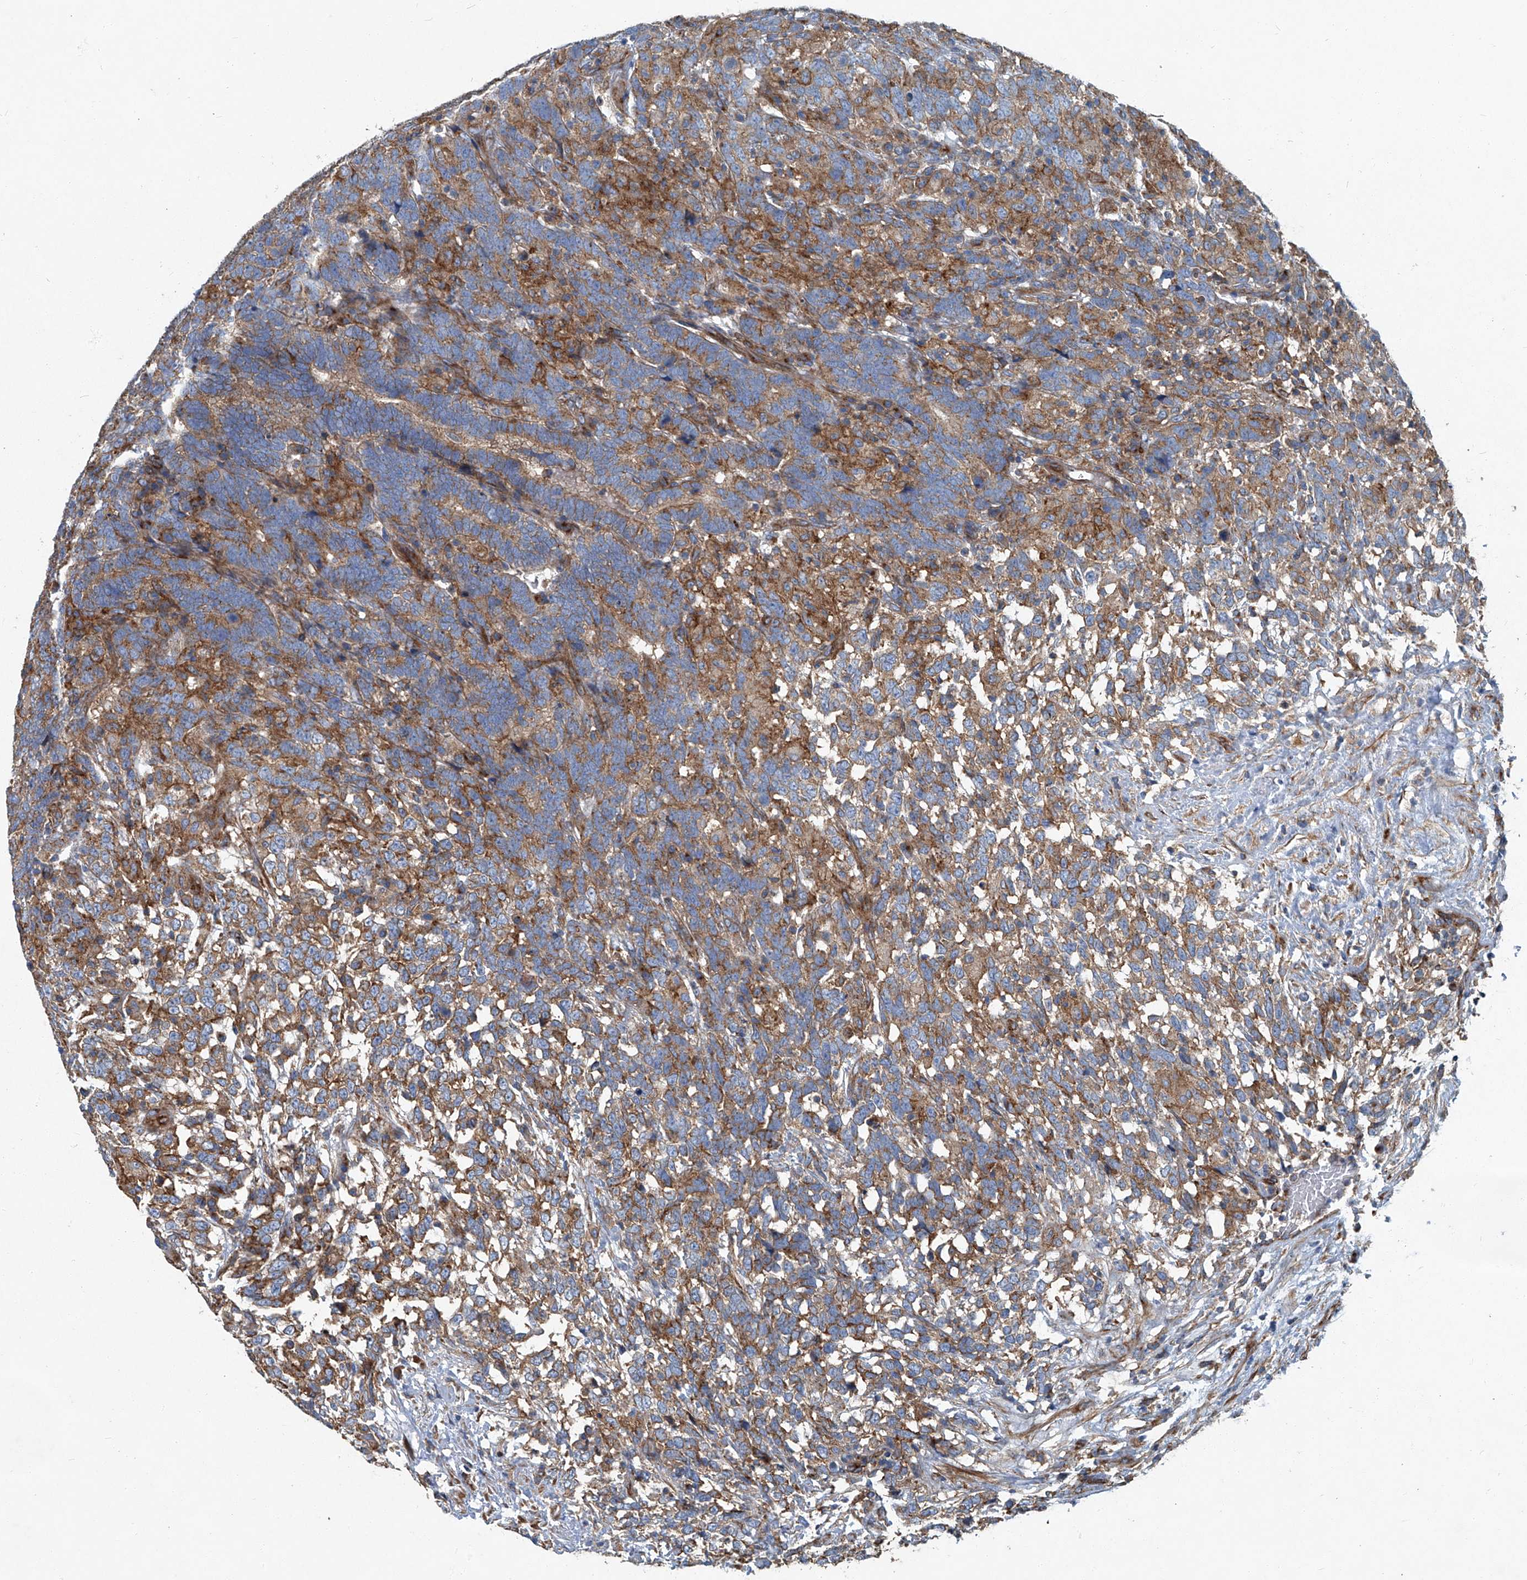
{"staining": {"intensity": "moderate", "quantity": ">75%", "location": "cytoplasmic/membranous"}, "tissue": "testis cancer", "cell_type": "Tumor cells", "image_type": "cancer", "snomed": [{"axis": "morphology", "description": "Carcinoma, Embryonal, NOS"}, {"axis": "topography", "description": "Testis"}], "caption": "Testis cancer (embryonal carcinoma) stained for a protein shows moderate cytoplasmic/membranous positivity in tumor cells.", "gene": "PIGH", "patient": {"sex": "male", "age": 26}}